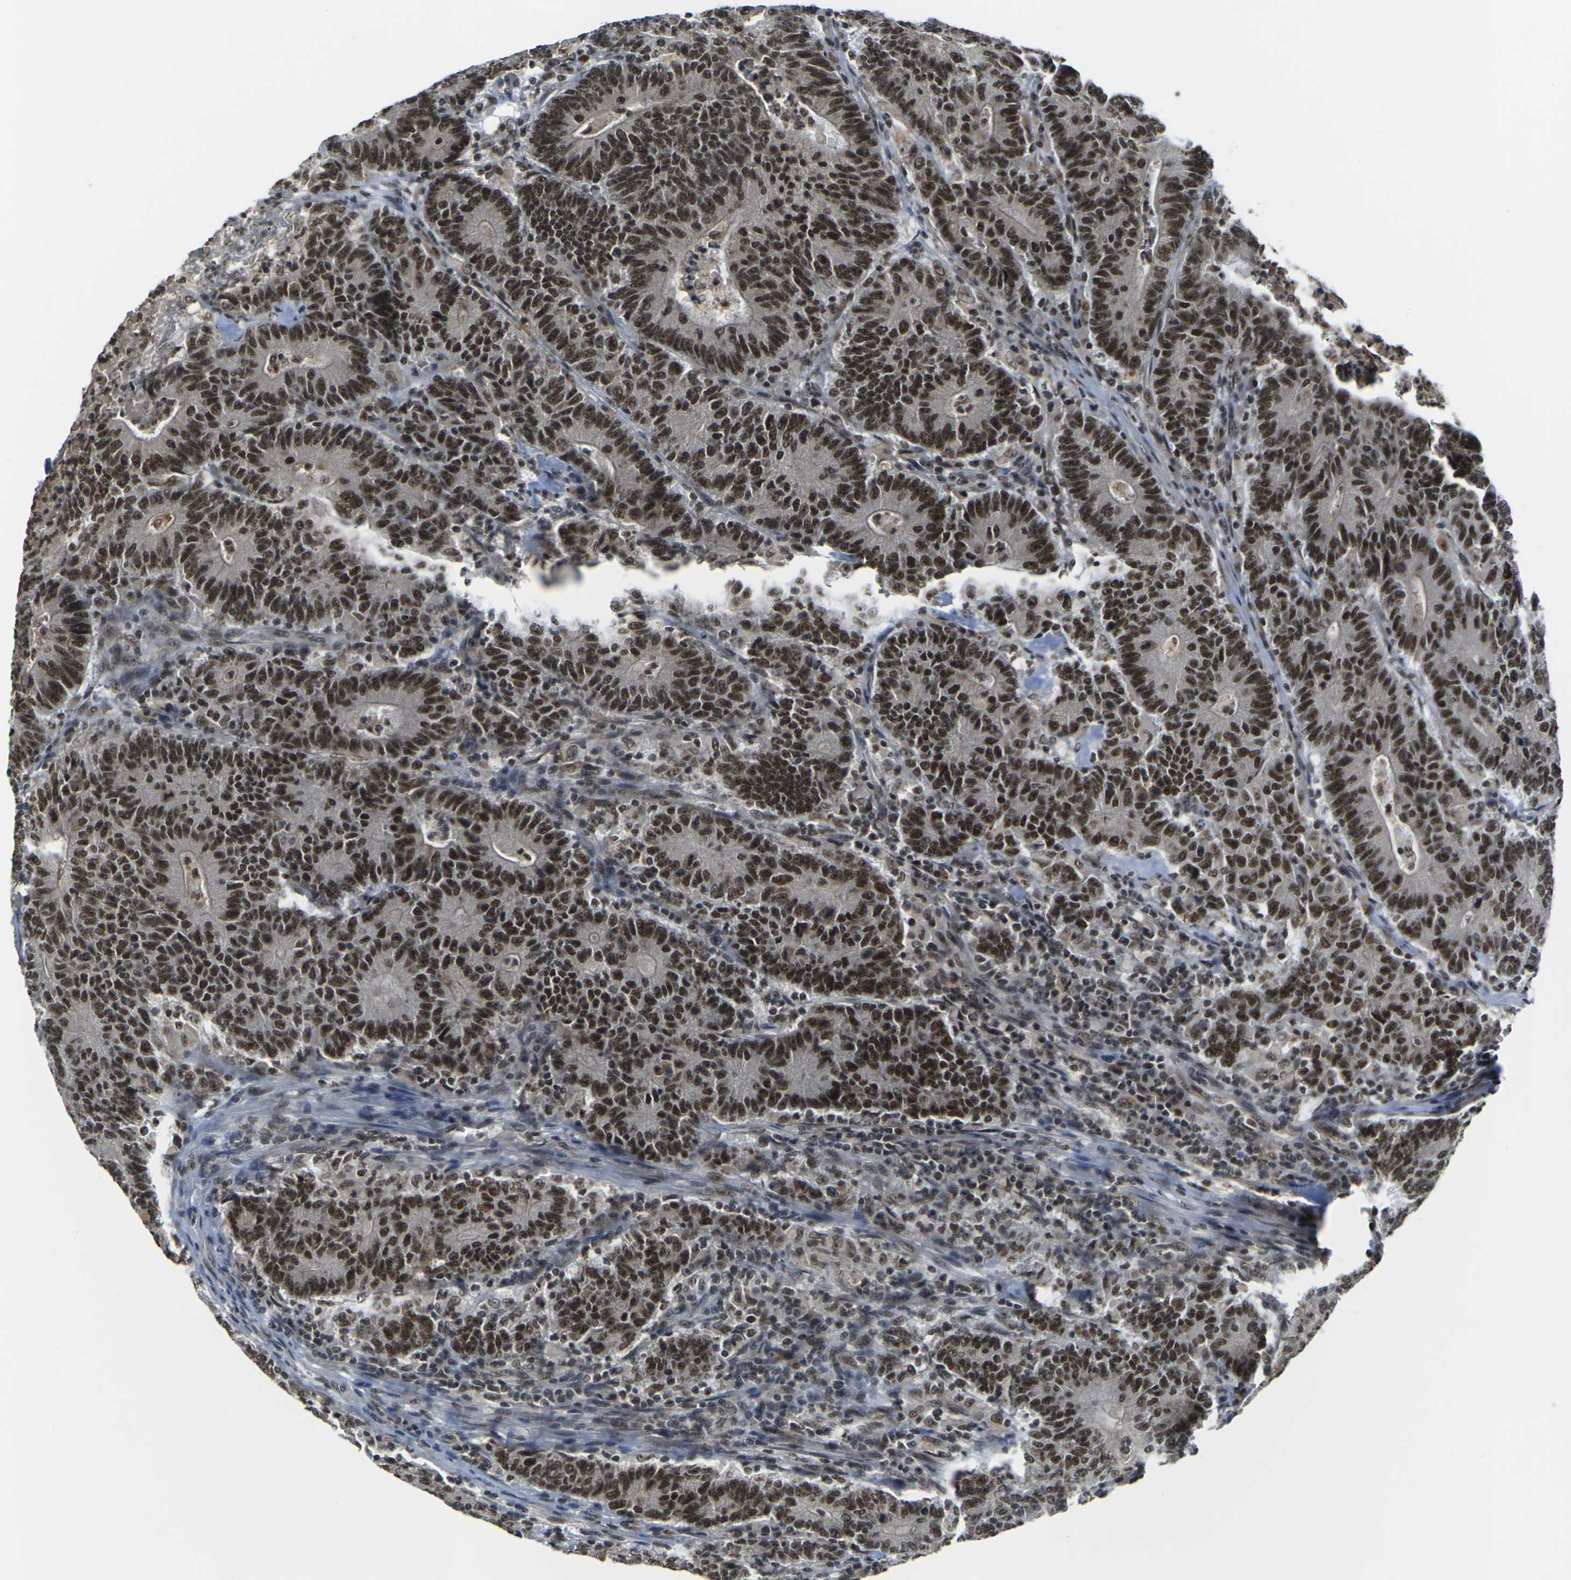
{"staining": {"intensity": "strong", "quantity": ">75%", "location": "nuclear"}, "tissue": "colorectal cancer", "cell_type": "Tumor cells", "image_type": "cancer", "snomed": [{"axis": "morphology", "description": "Normal tissue, NOS"}, {"axis": "morphology", "description": "Adenocarcinoma, NOS"}, {"axis": "topography", "description": "Colon"}], "caption": "Immunohistochemical staining of human colorectal cancer (adenocarcinoma) displays high levels of strong nuclear expression in approximately >75% of tumor cells. (Stains: DAB (3,3'-diaminobenzidine) in brown, nuclei in blue, Microscopy: brightfield microscopy at high magnification).", "gene": "NELFA", "patient": {"sex": "female", "age": 75}}